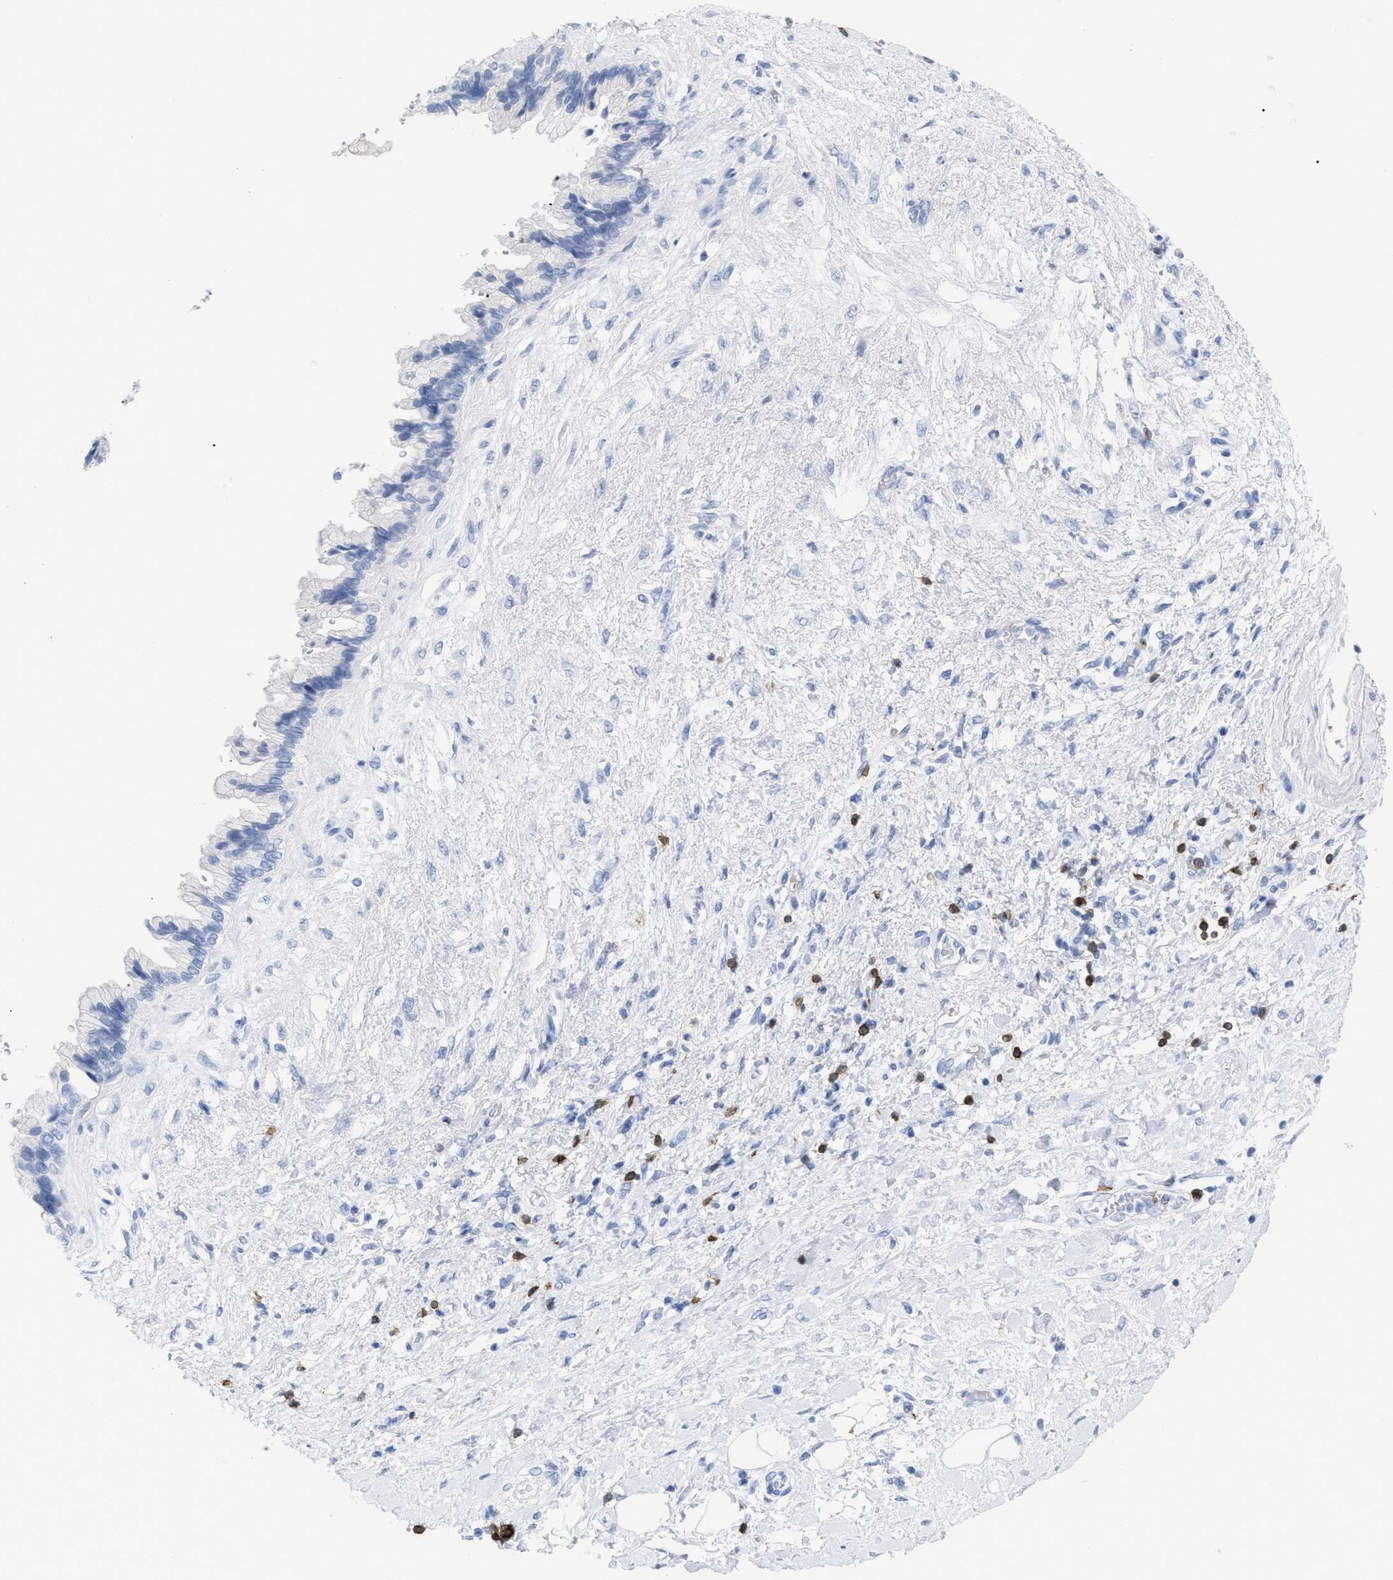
{"staining": {"intensity": "negative", "quantity": "none", "location": "none"}, "tissue": "pancreatic cancer", "cell_type": "Tumor cells", "image_type": "cancer", "snomed": [{"axis": "morphology", "description": "Adenocarcinoma, NOS"}, {"axis": "topography", "description": "Pancreas"}], "caption": "Pancreatic cancer (adenocarcinoma) was stained to show a protein in brown. There is no significant expression in tumor cells.", "gene": "CD5", "patient": {"sex": "female", "age": 60}}